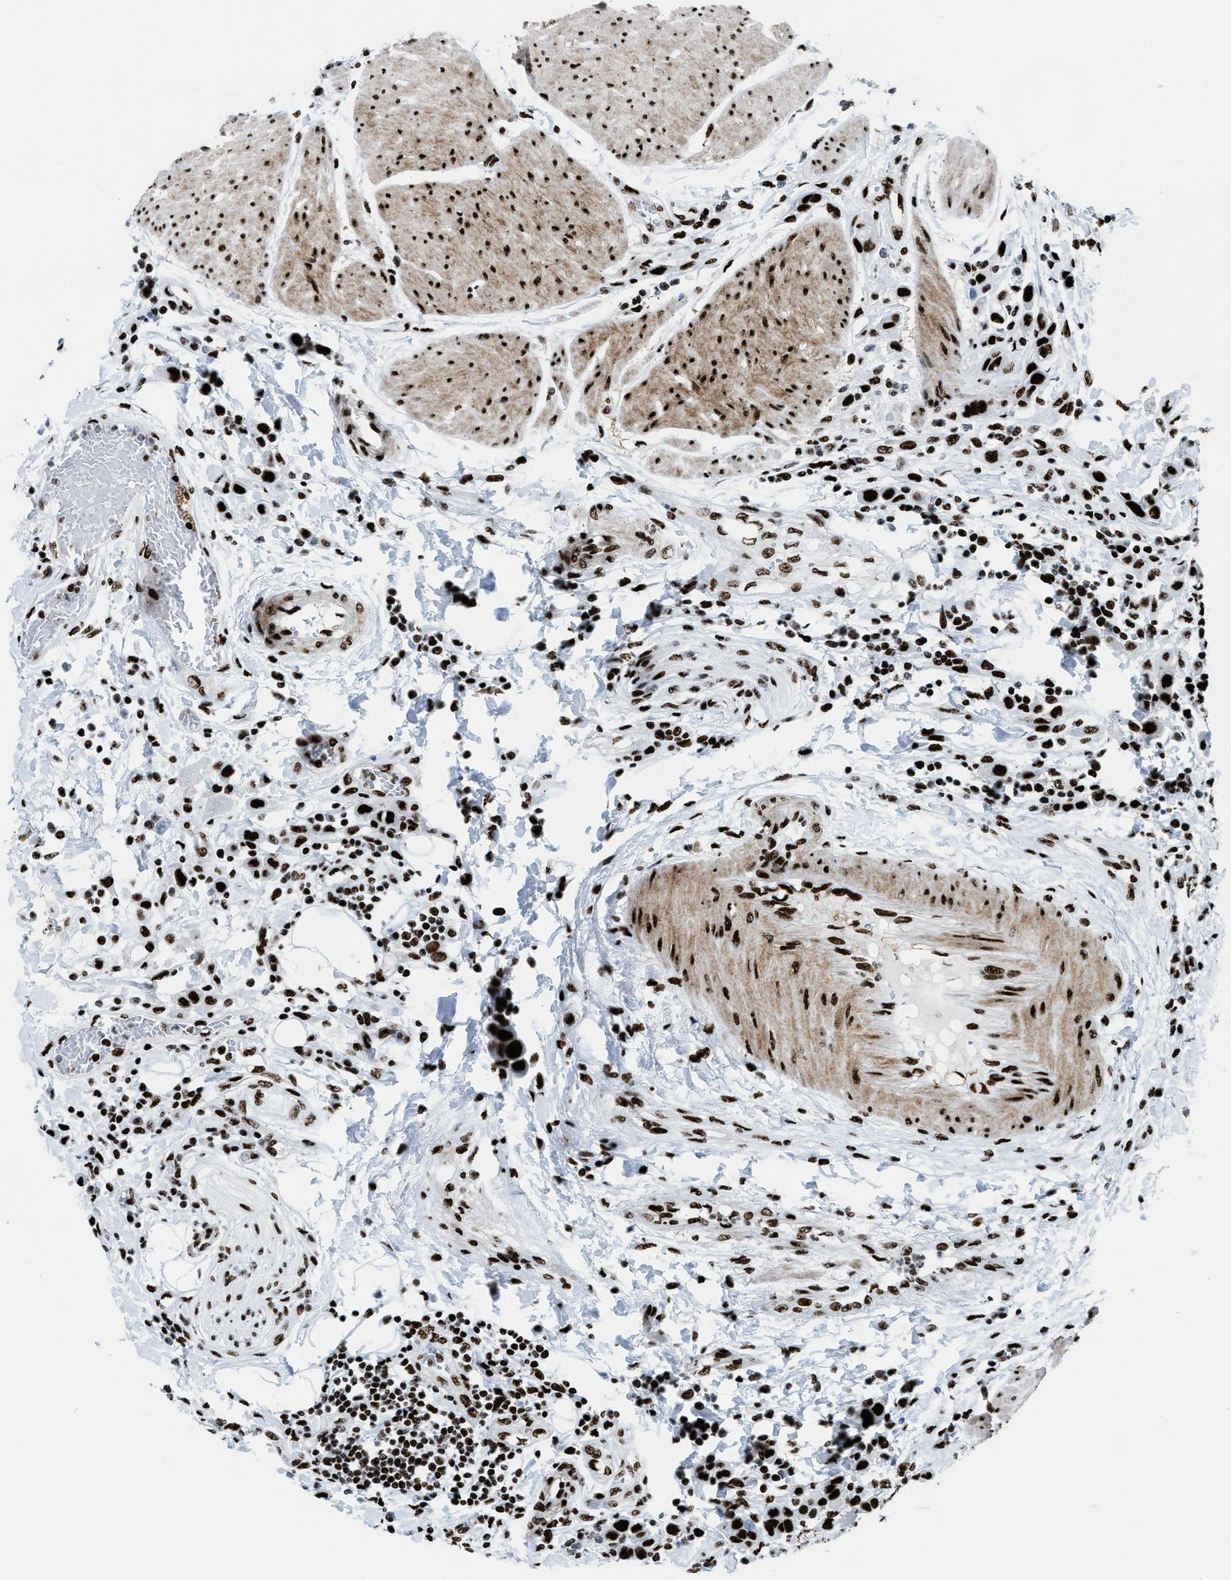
{"staining": {"intensity": "strong", "quantity": ">75%", "location": "nuclear"}, "tissue": "urothelial cancer", "cell_type": "Tumor cells", "image_type": "cancer", "snomed": [{"axis": "morphology", "description": "Urothelial carcinoma, High grade"}, {"axis": "topography", "description": "Urinary bladder"}], "caption": "Urothelial cancer was stained to show a protein in brown. There is high levels of strong nuclear staining in approximately >75% of tumor cells. (DAB IHC, brown staining for protein, blue staining for nuclei).", "gene": "NONO", "patient": {"sex": "male", "age": 50}}